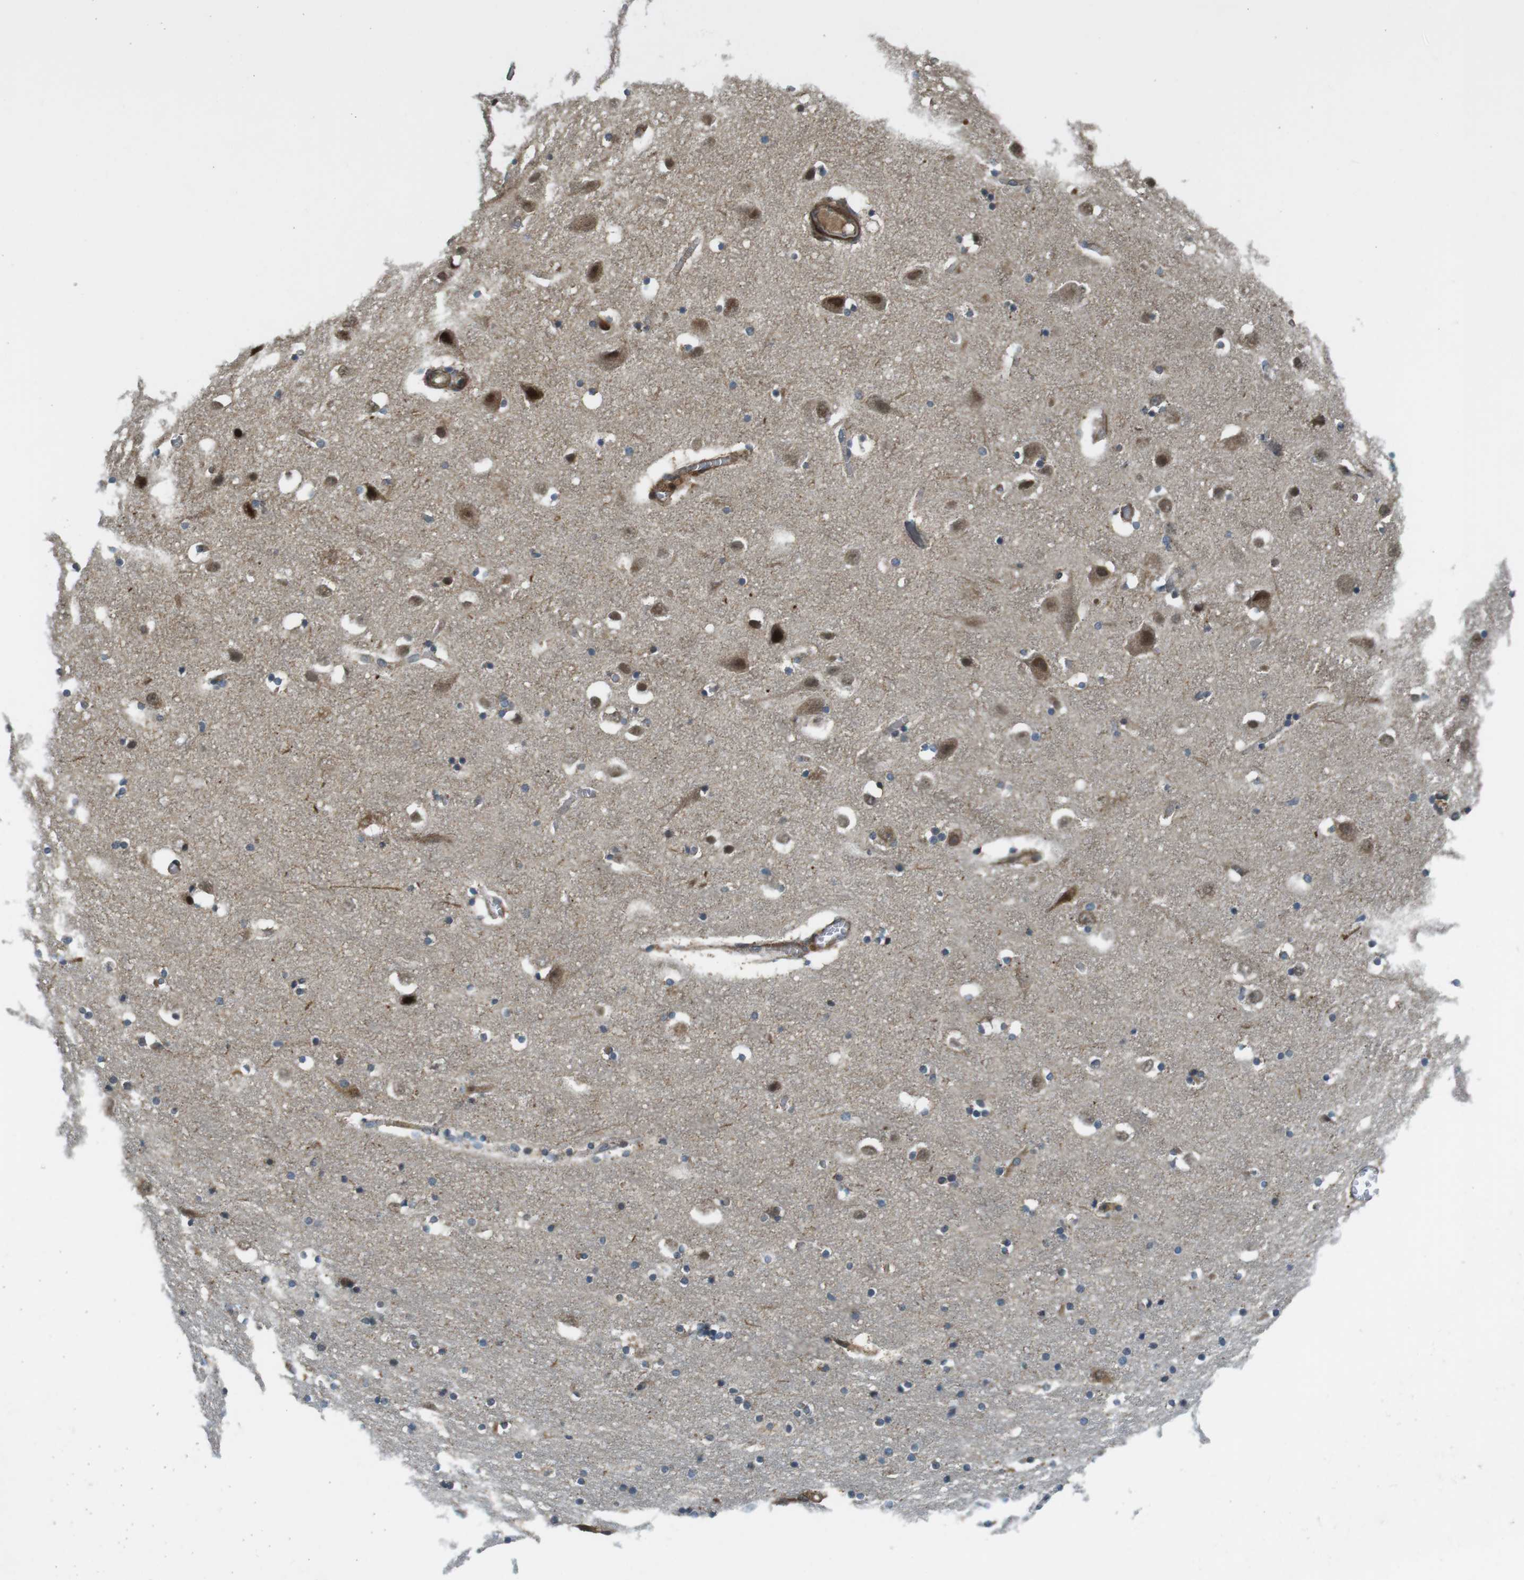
{"staining": {"intensity": "moderate", "quantity": "<25%", "location": "cytoplasmic/membranous"}, "tissue": "hippocampus", "cell_type": "Glial cells", "image_type": "normal", "snomed": [{"axis": "morphology", "description": "Normal tissue, NOS"}, {"axis": "topography", "description": "Hippocampus"}], "caption": "Brown immunohistochemical staining in benign human hippocampus shows moderate cytoplasmic/membranous staining in approximately <25% of glial cells.", "gene": "IFFO2", "patient": {"sex": "male", "age": 45}}